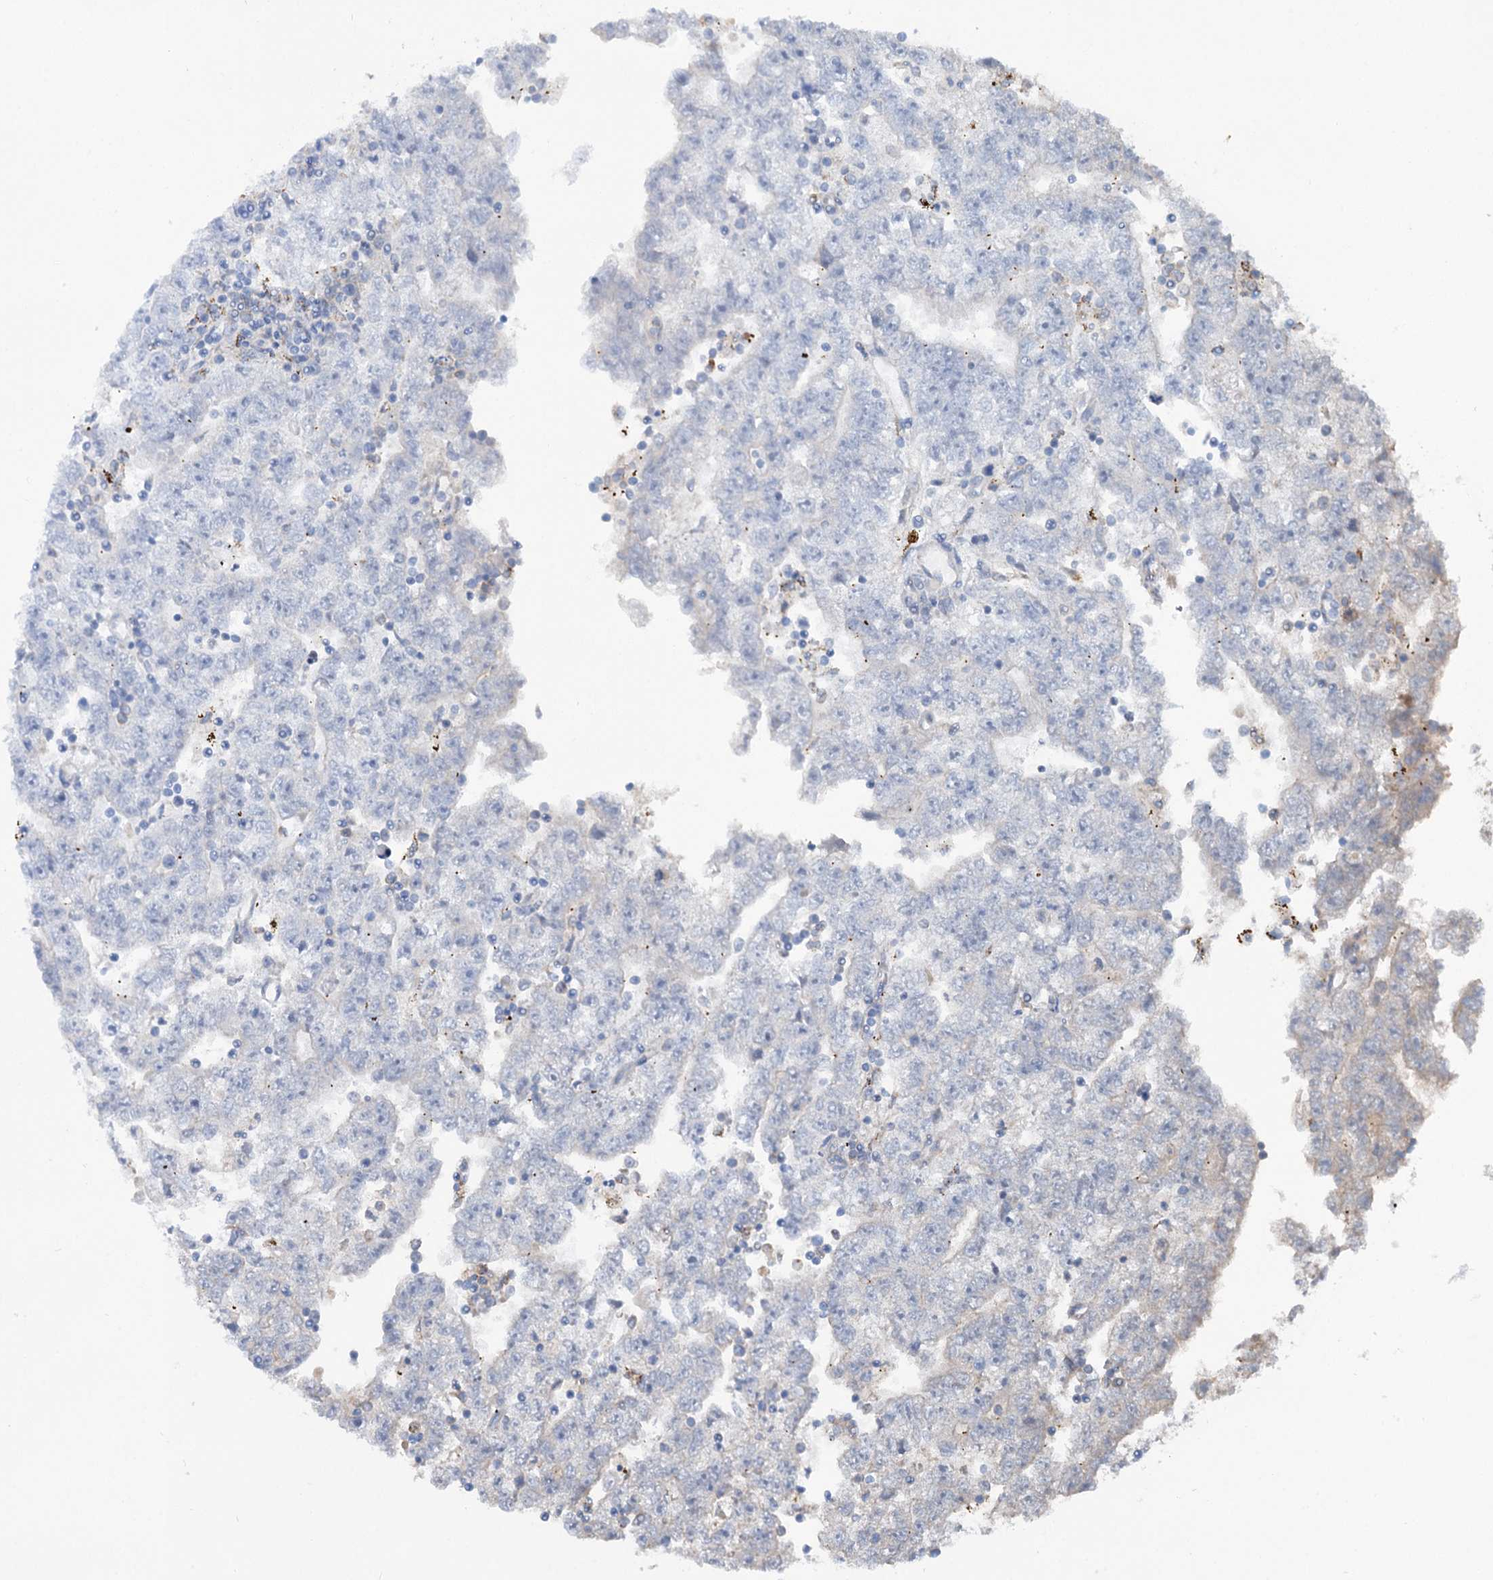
{"staining": {"intensity": "negative", "quantity": "none", "location": "none"}, "tissue": "testis cancer", "cell_type": "Tumor cells", "image_type": "cancer", "snomed": [{"axis": "morphology", "description": "Carcinoma, Embryonal, NOS"}, {"axis": "topography", "description": "Testis"}], "caption": "IHC histopathology image of testis cancer stained for a protein (brown), which displays no positivity in tumor cells.", "gene": "LPIN1", "patient": {"sex": "male", "age": 25}}